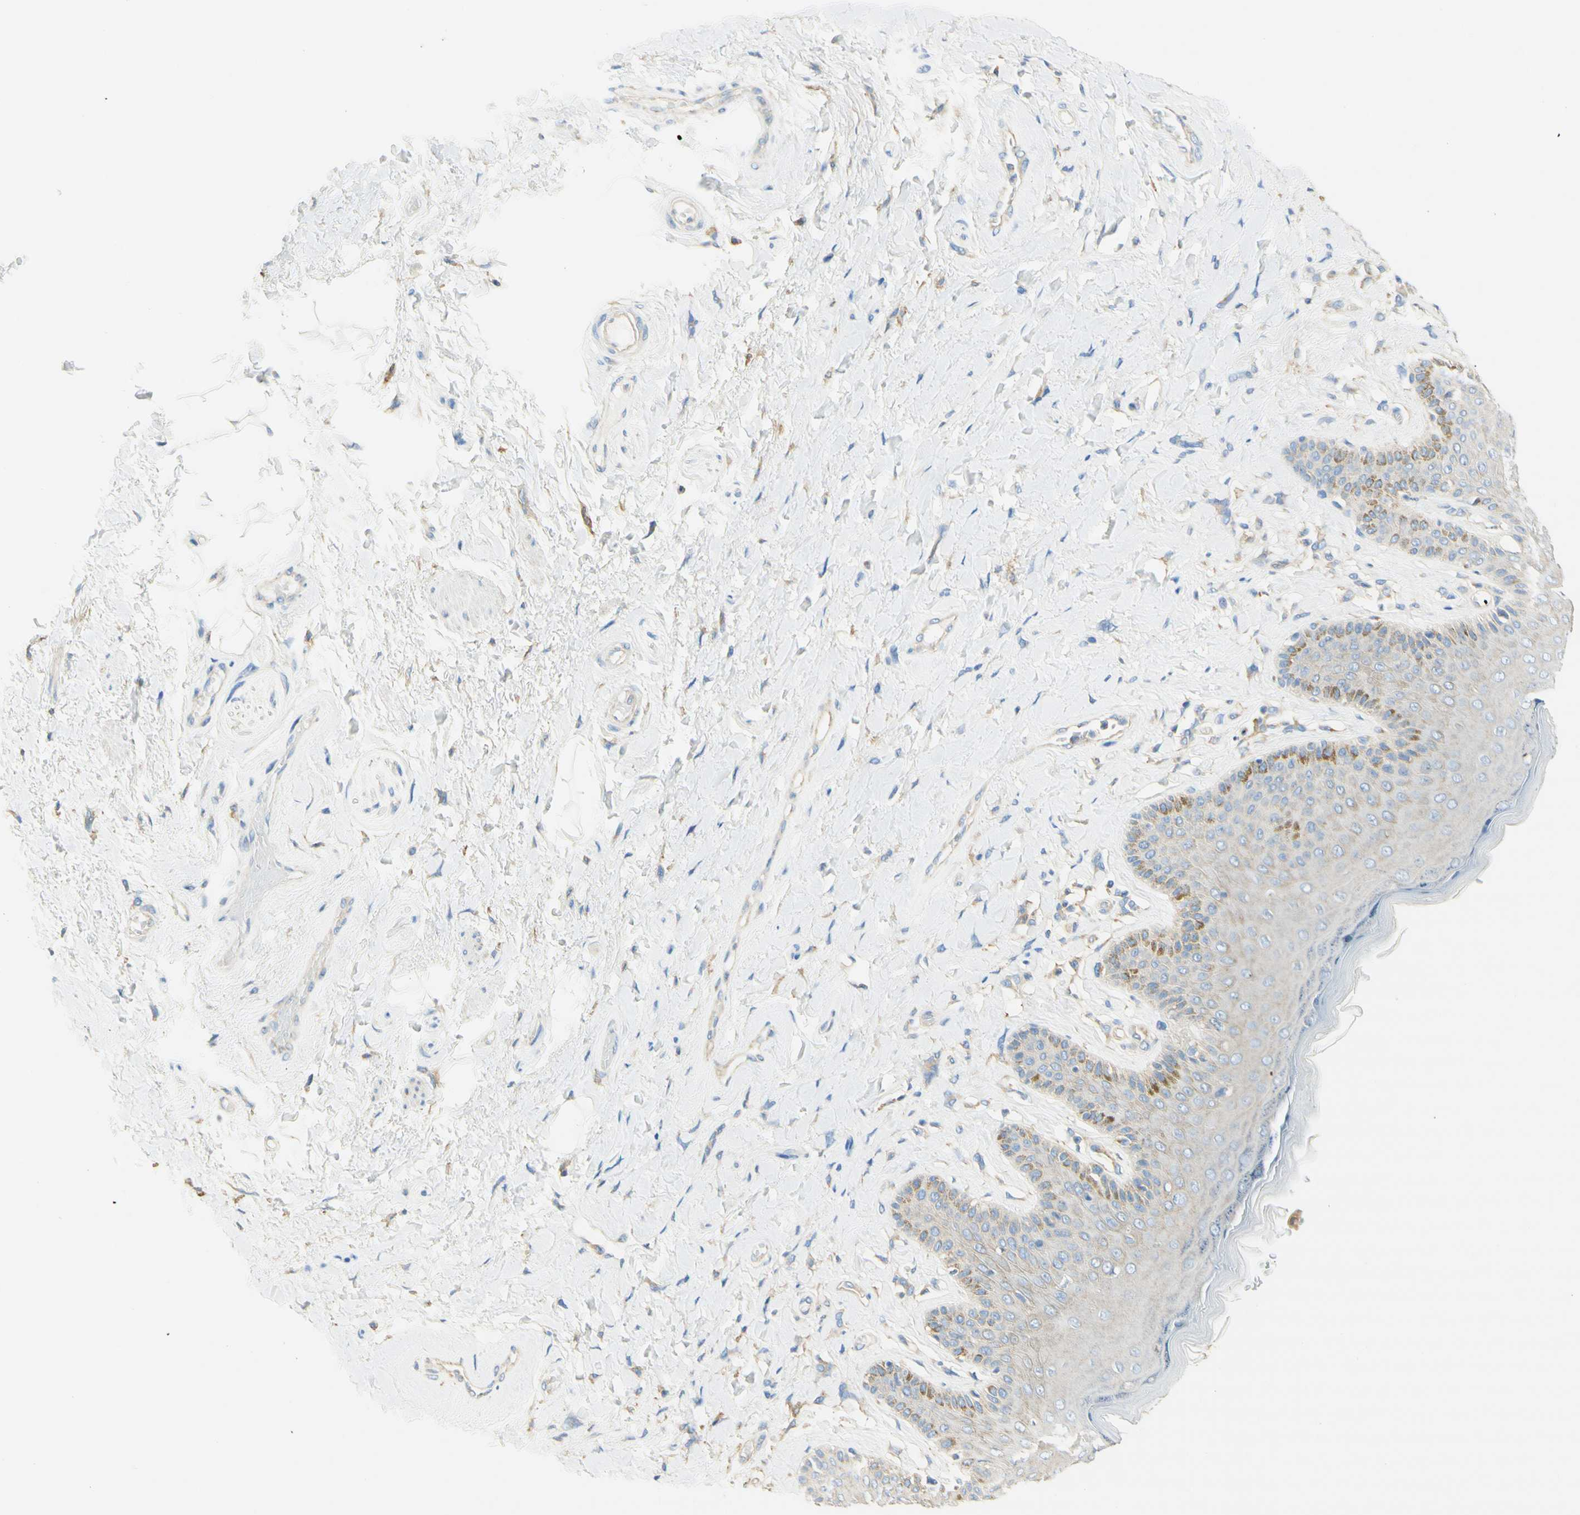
{"staining": {"intensity": "negative", "quantity": "none", "location": "none"}, "tissue": "skin", "cell_type": "Epidermal cells", "image_type": "normal", "snomed": [{"axis": "morphology", "description": "Normal tissue, NOS"}, {"axis": "topography", "description": "Anal"}], "caption": "Epidermal cells show no significant protein expression in benign skin. (Stains: DAB (3,3'-diaminobenzidine) IHC with hematoxylin counter stain, Microscopy: brightfield microscopy at high magnification).", "gene": "CLTC", "patient": {"sex": "male", "age": 69}}